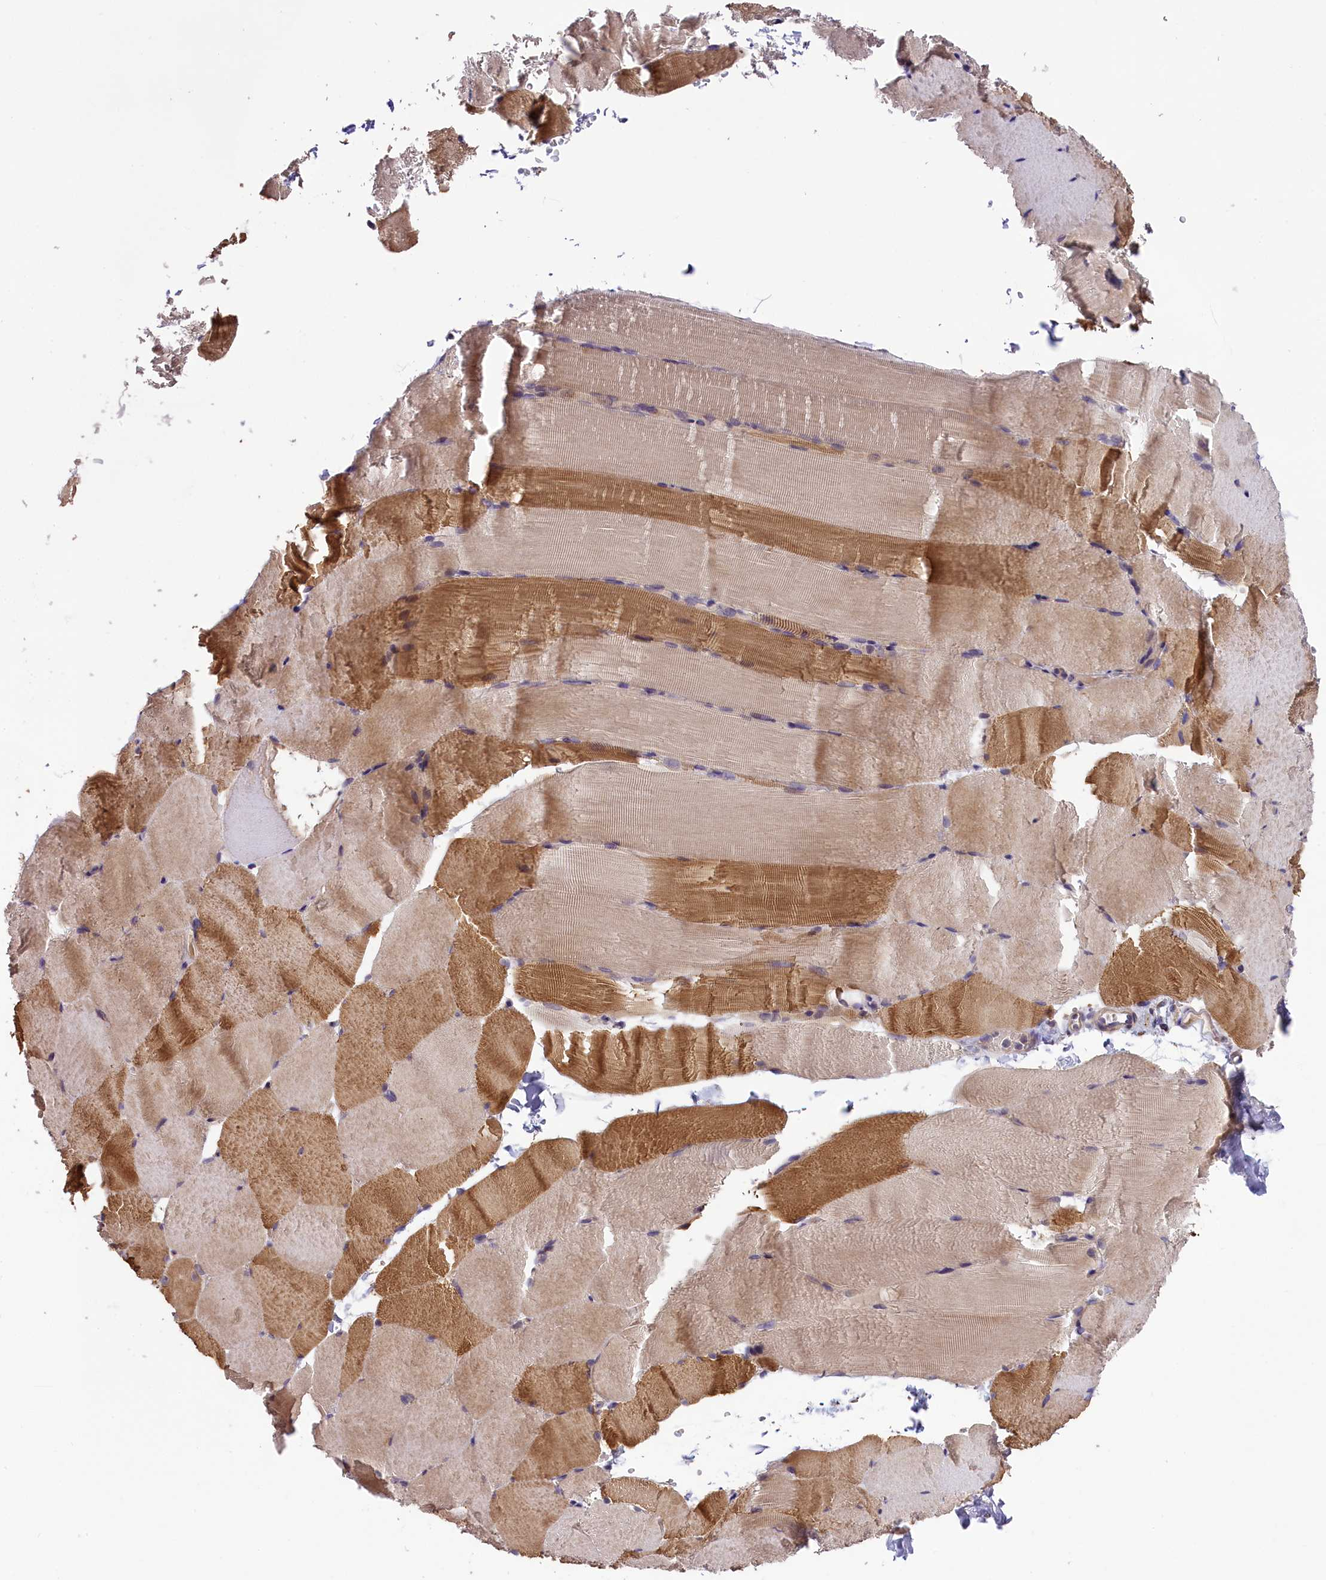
{"staining": {"intensity": "moderate", "quantity": "25%-75%", "location": "cytoplasmic/membranous"}, "tissue": "skeletal muscle", "cell_type": "Myocytes", "image_type": "normal", "snomed": [{"axis": "morphology", "description": "Normal tissue, NOS"}, {"axis": "topography", "description": "Skeletal muscle"}, {"axis": "topography", "description": "Parathyroid gland"}], "caption": "Protein staining of normal skeletal muscle displays moderate cytoplasmic/membranous staining in approximately 25%-75% of myocytes.", "gene": "ABCC10", "patient": {"sex": "female", "age": 37}}